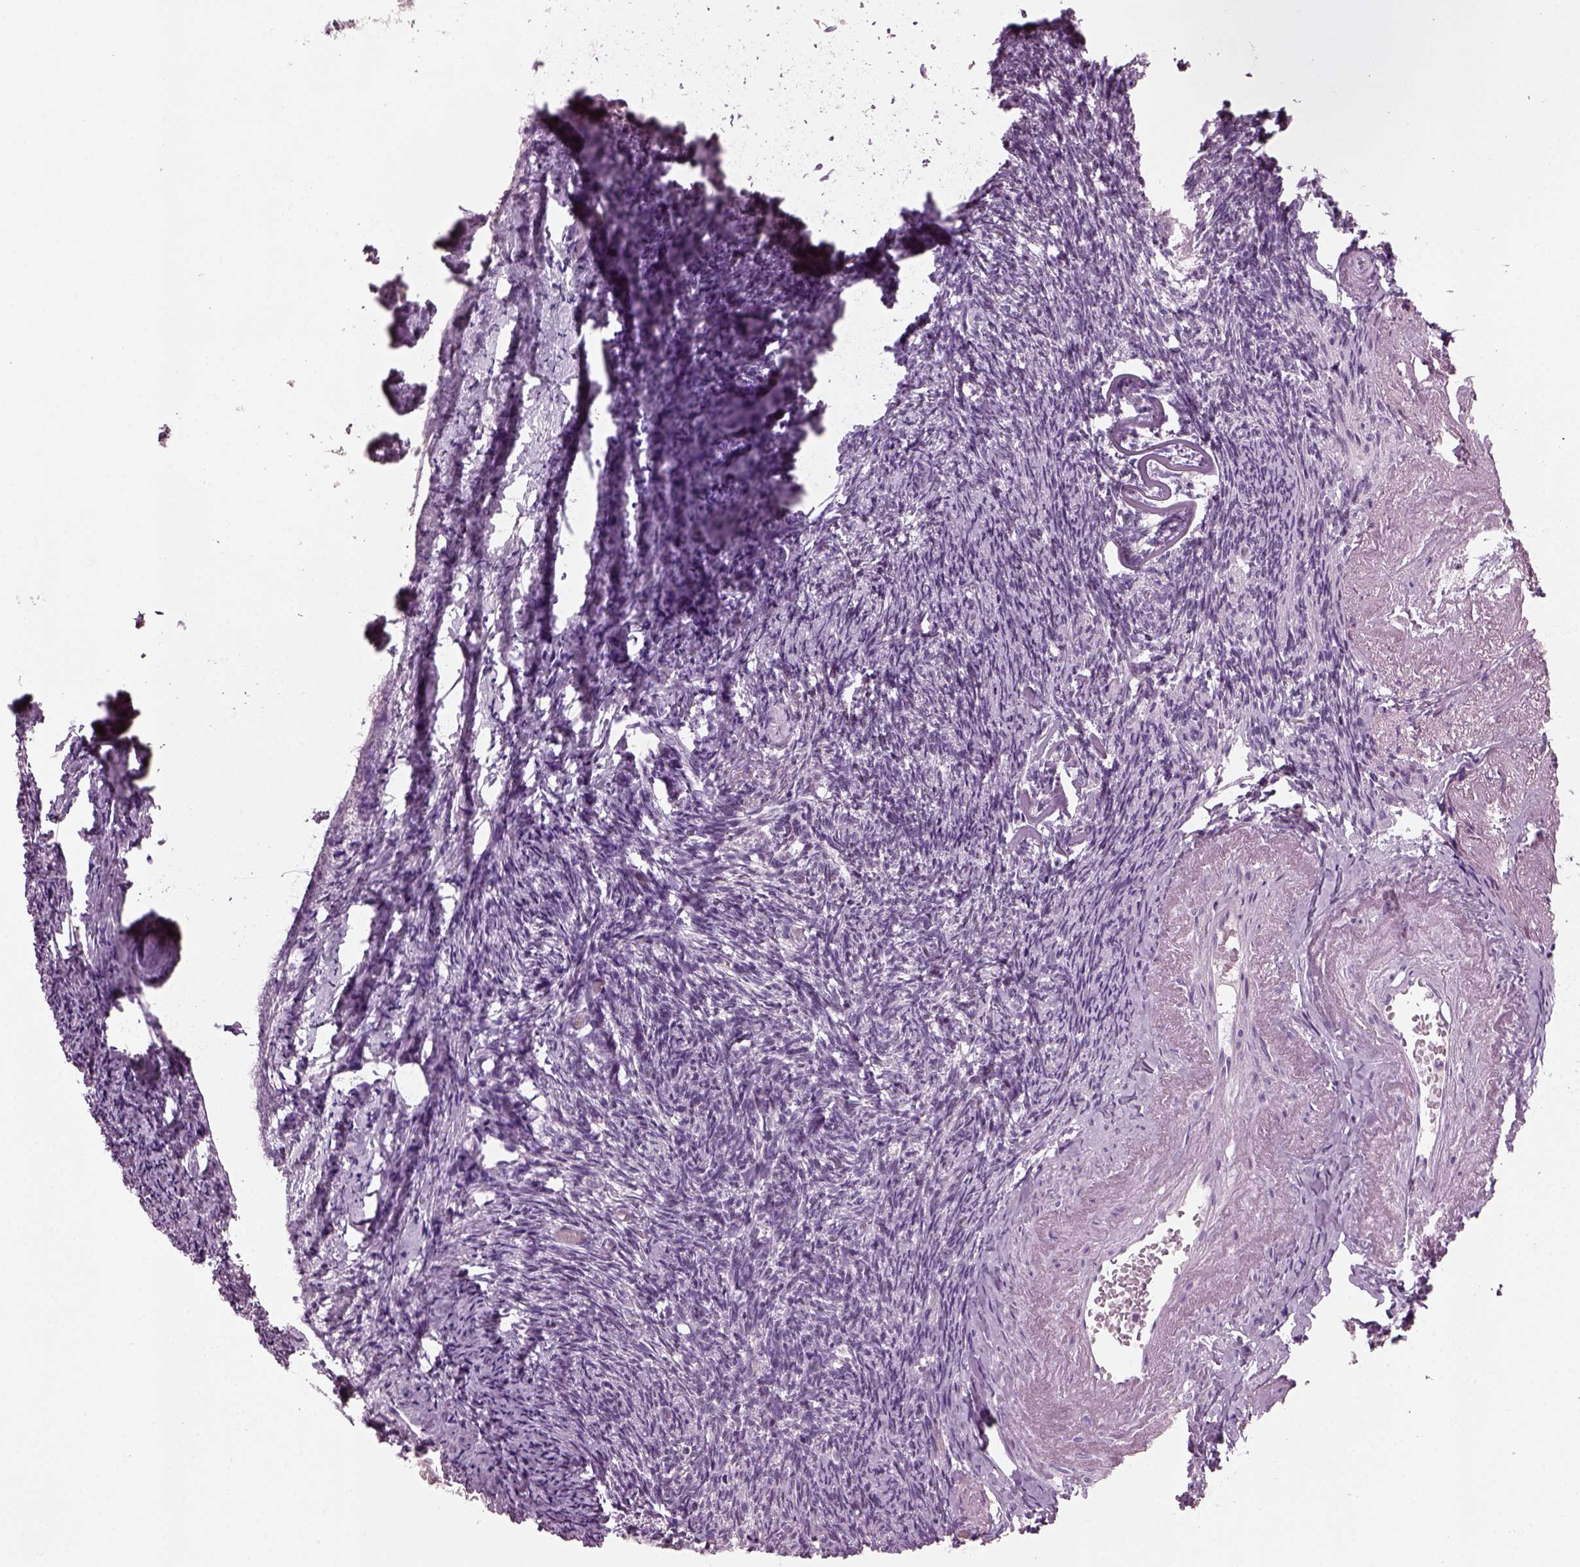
{"staining": {"intensity": "negative", "quantity": "none", "location": "none"}, "tissue": "ovary", "cell_type": "Follicle cells", "image_type": "normal", "snomed": [{"axis": "morphology", "description": "Normal tissue, NOS"}, {"axis": "topography", "description": "Ovary"}], "caption": "Immunohistochemistry (IHC) image of normal ovary stained for a protein (brown), which displays no expression in follicle cells.", "gene": "PRR9", "patient": {"sex": "female", "age": 72}}